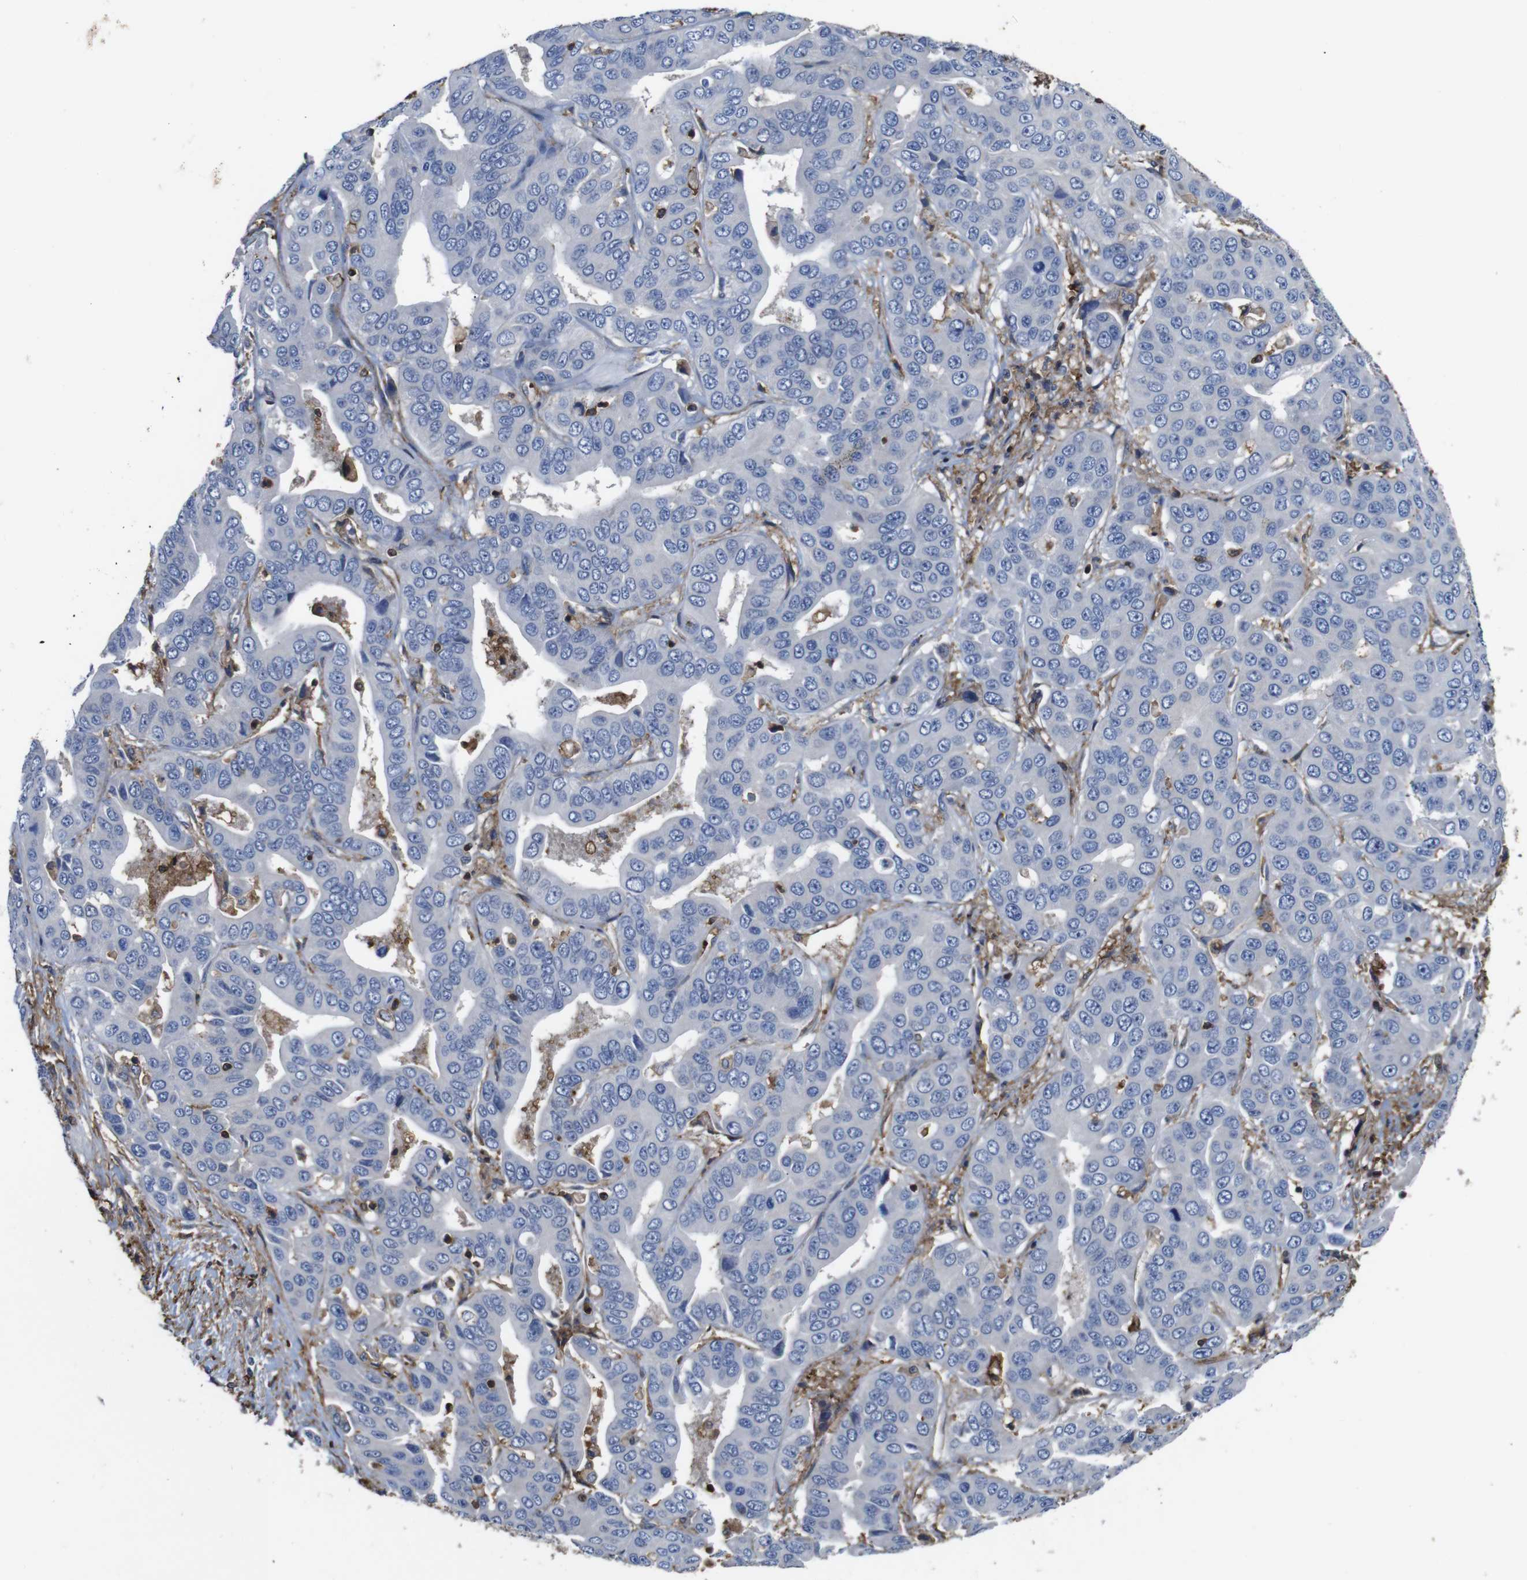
{"staining": {"intensity": "negative", "quantity": "none", "location": "none"}, "tissue": "liver cancer", "cell_type": "Tumor cells", "image_type": "cancer", "snomed": [{"axis": "morphology", "description": "Cholangiocarcinoma"}, {"axis": "topography", "description": "Liver"}], "caption": "The micrograph shows no significant expression in tumor cells of liver cancer. (Stains: DAB immunohistochemistry (IHC) with hematoxylin counter stain, Microscopy: brightfield microscopy at high magnification).", "gene": "PI4KA", "patient": {"sex": "female", "age": 52}}